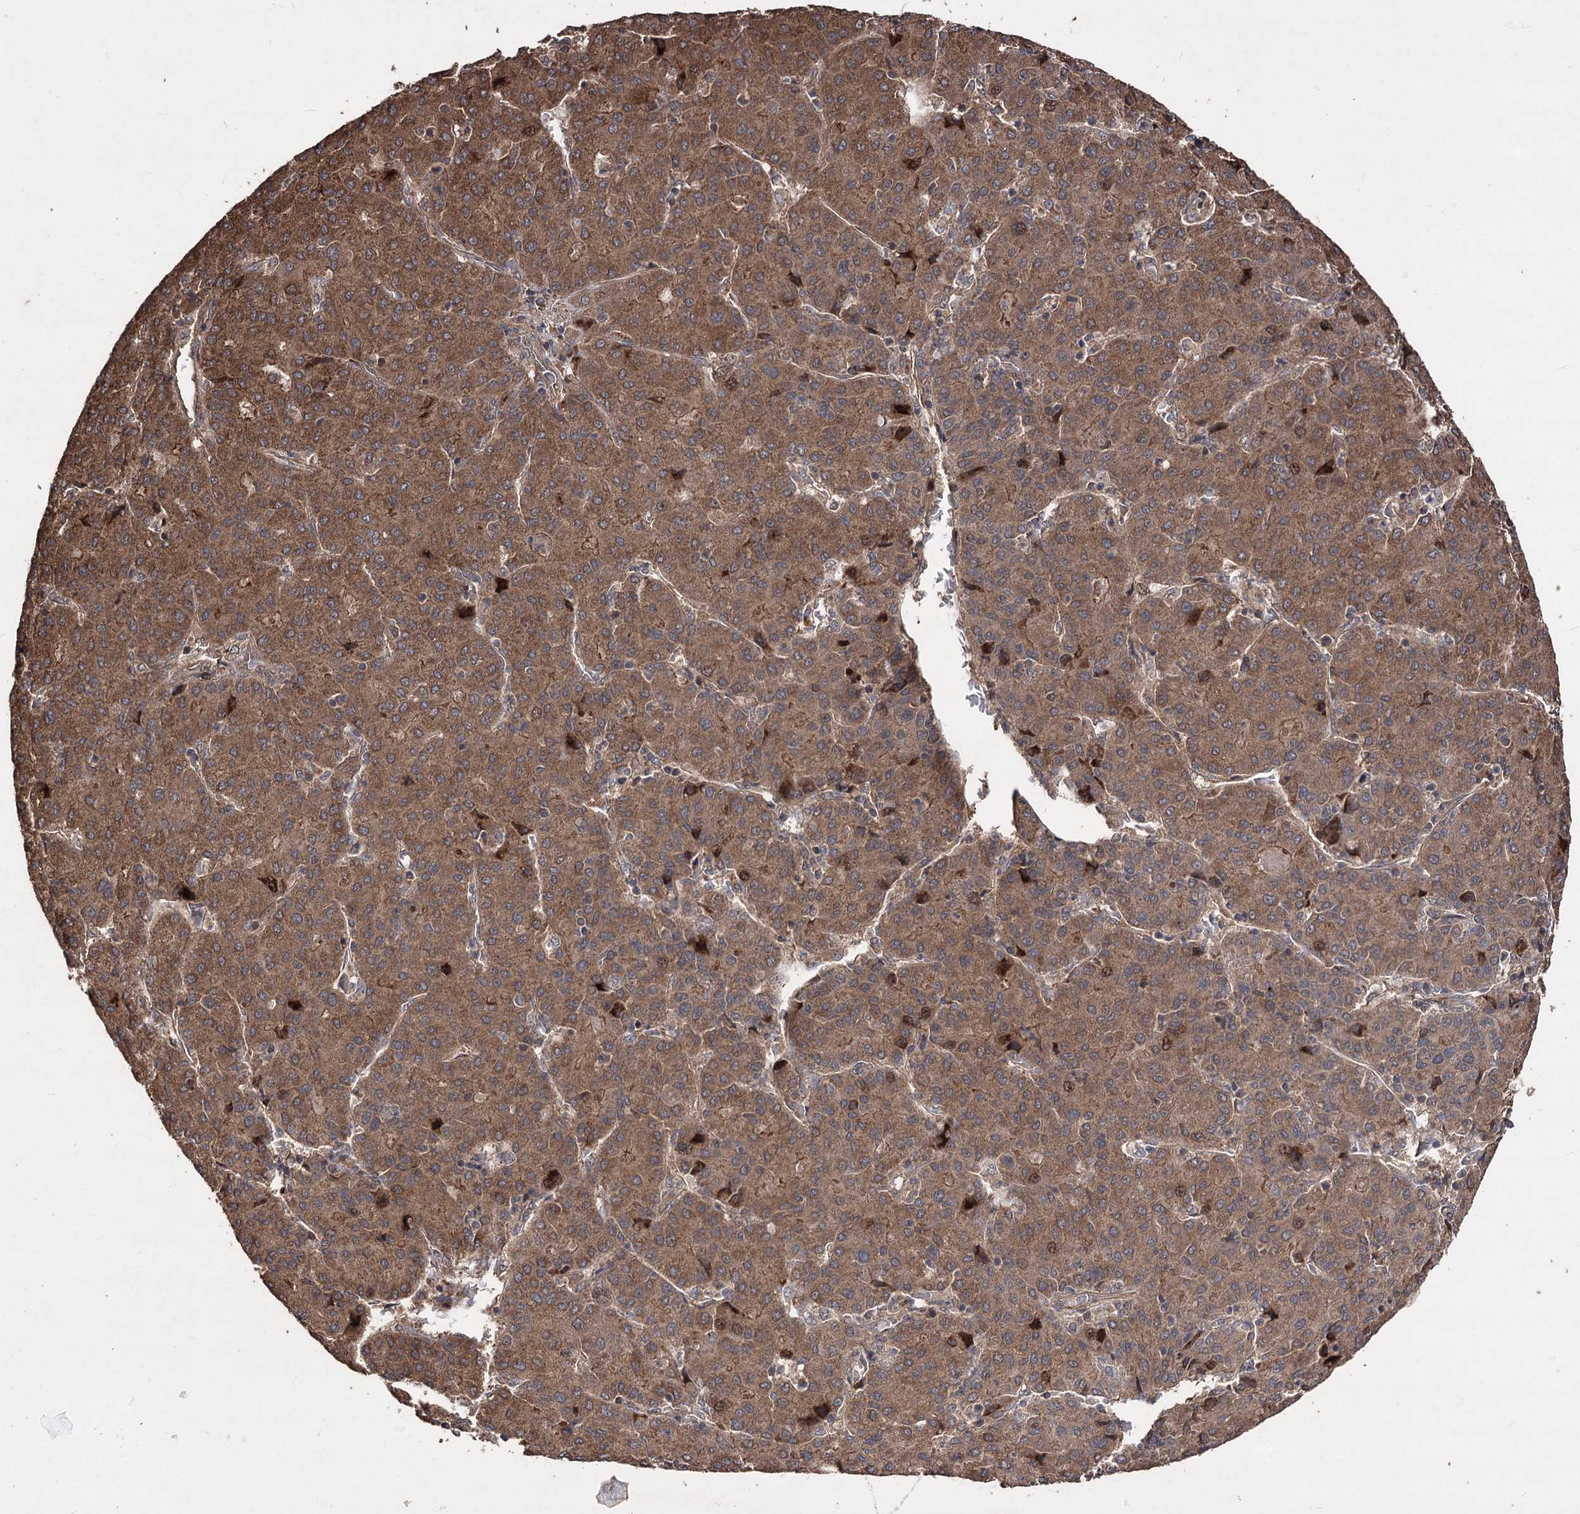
{"staining": {"intensity": "moderate", "quantity": ">75%", "location": "cytoplasmic/membranous"}, "tissue": "liver cancer", "cell_type": "Tumor cells", "image_type": "cancer", "snomed": [{"axis": "morphology", "description": "Carcinoma, Hepatocellular, NOS"}, {"axis": "topography", "description": "Liver"}], "caption": "High-power microscopy captured an immunohistochemistry (IHC) micrograph of liver cancer (hepatocellular carcinoma), revealing moderate cytoplasmic/membranous expression in approximately >75% of tumor cells.", "gene": "RASSF3", "patient": {"sex": "male", "age": 65}}